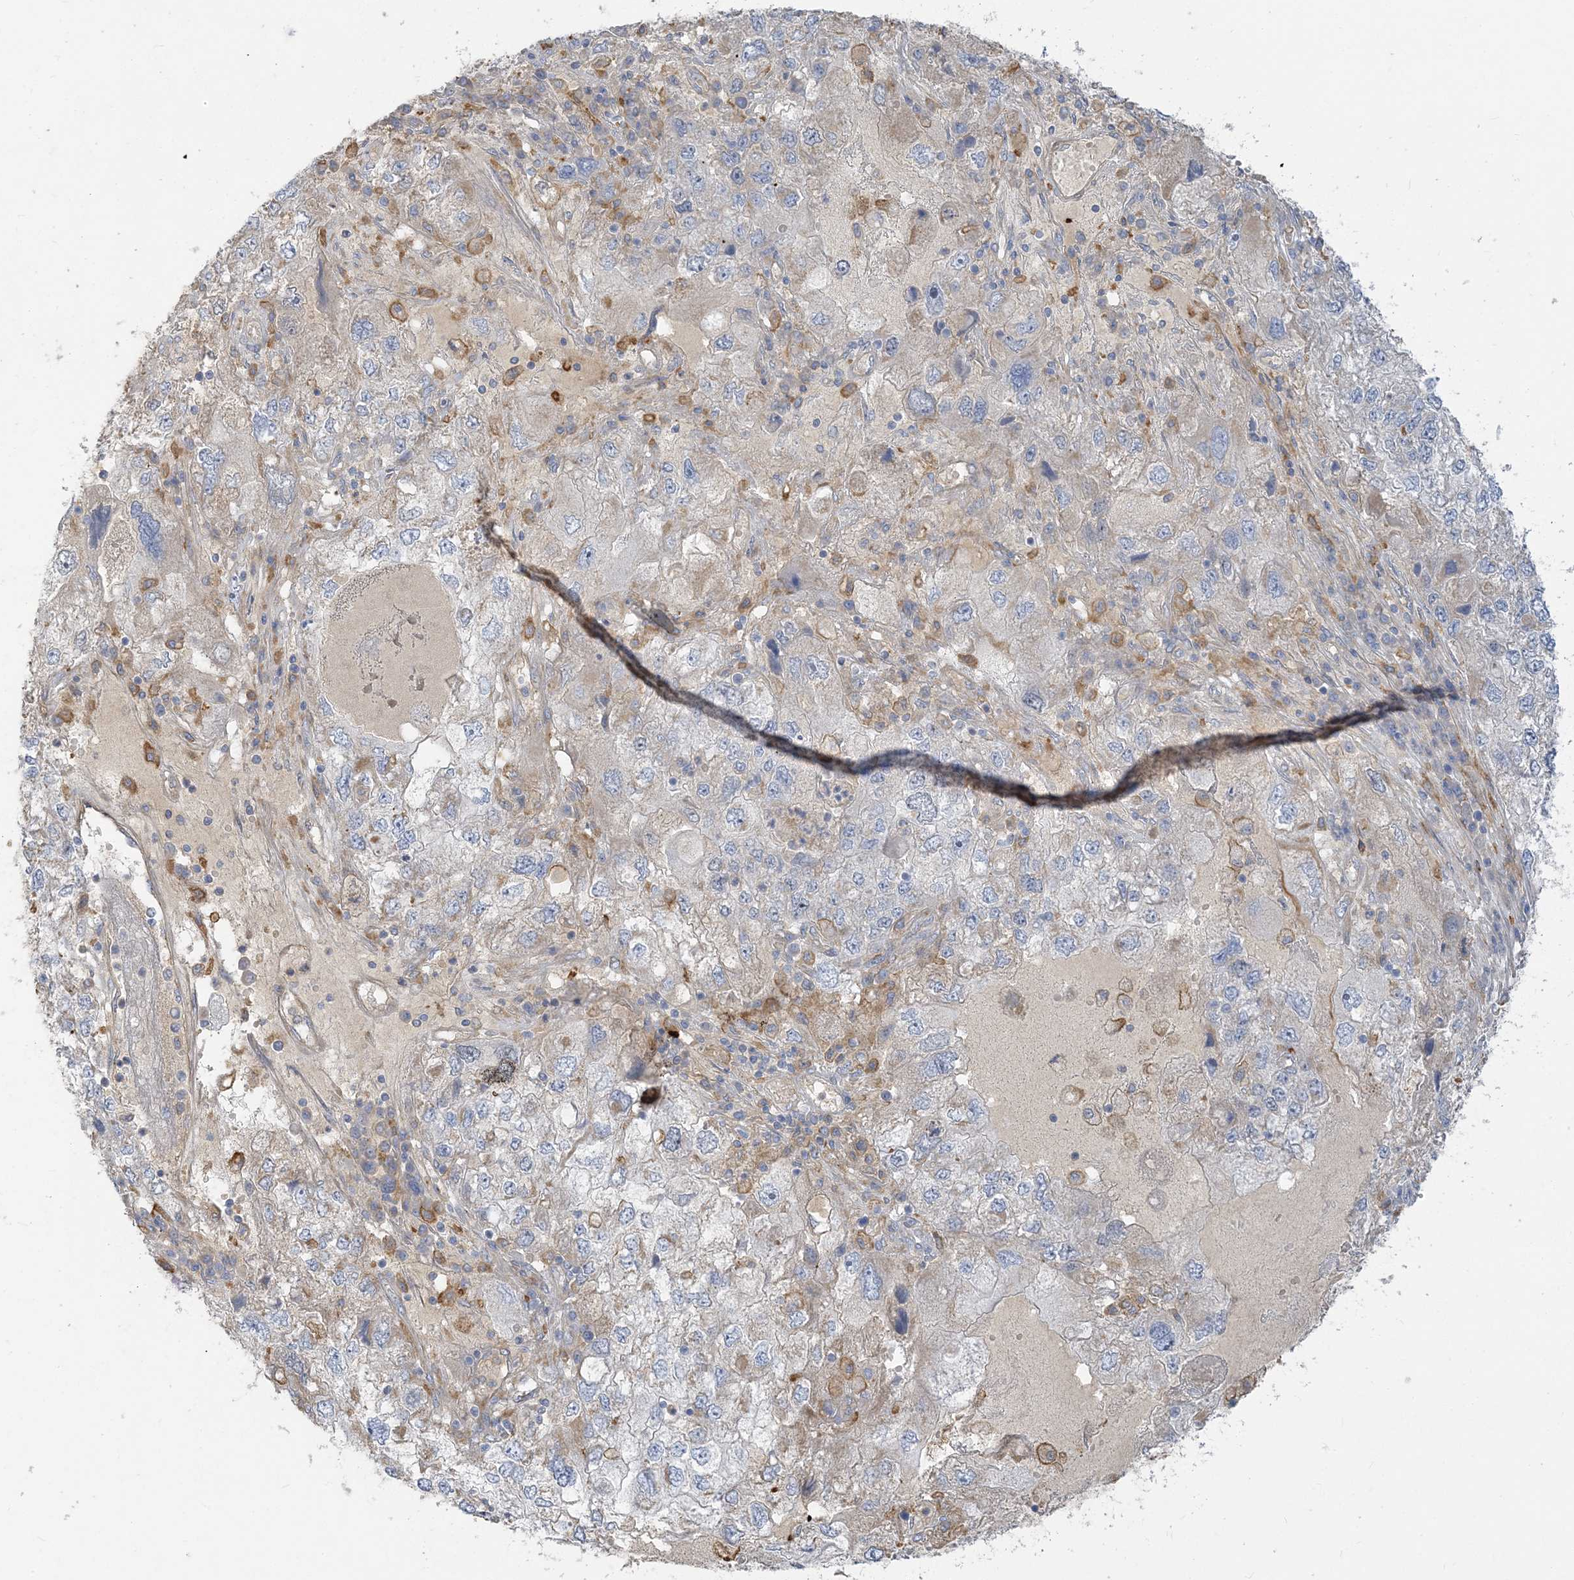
{"staining": {"intensity": "negative", "quantity": "none", "location": "none"}, "tissue": "endometrial cancer", "cell_type": "Tumor cells", "image_type": "cancer", "snomed": [{"axis": "morphology", "description": "Adenocarcinoma, NOS"}, {"axis": "topography", "description": "Endometrium"}], "caption": "IHC photomicrograph of neoplastic tissue: human endometrial adenocarcinoma stained with DAB exhibits no significant protein staining in tumor cells.", "gene": "PEAR1", "patient": {"sex": "female", "age": 49}}